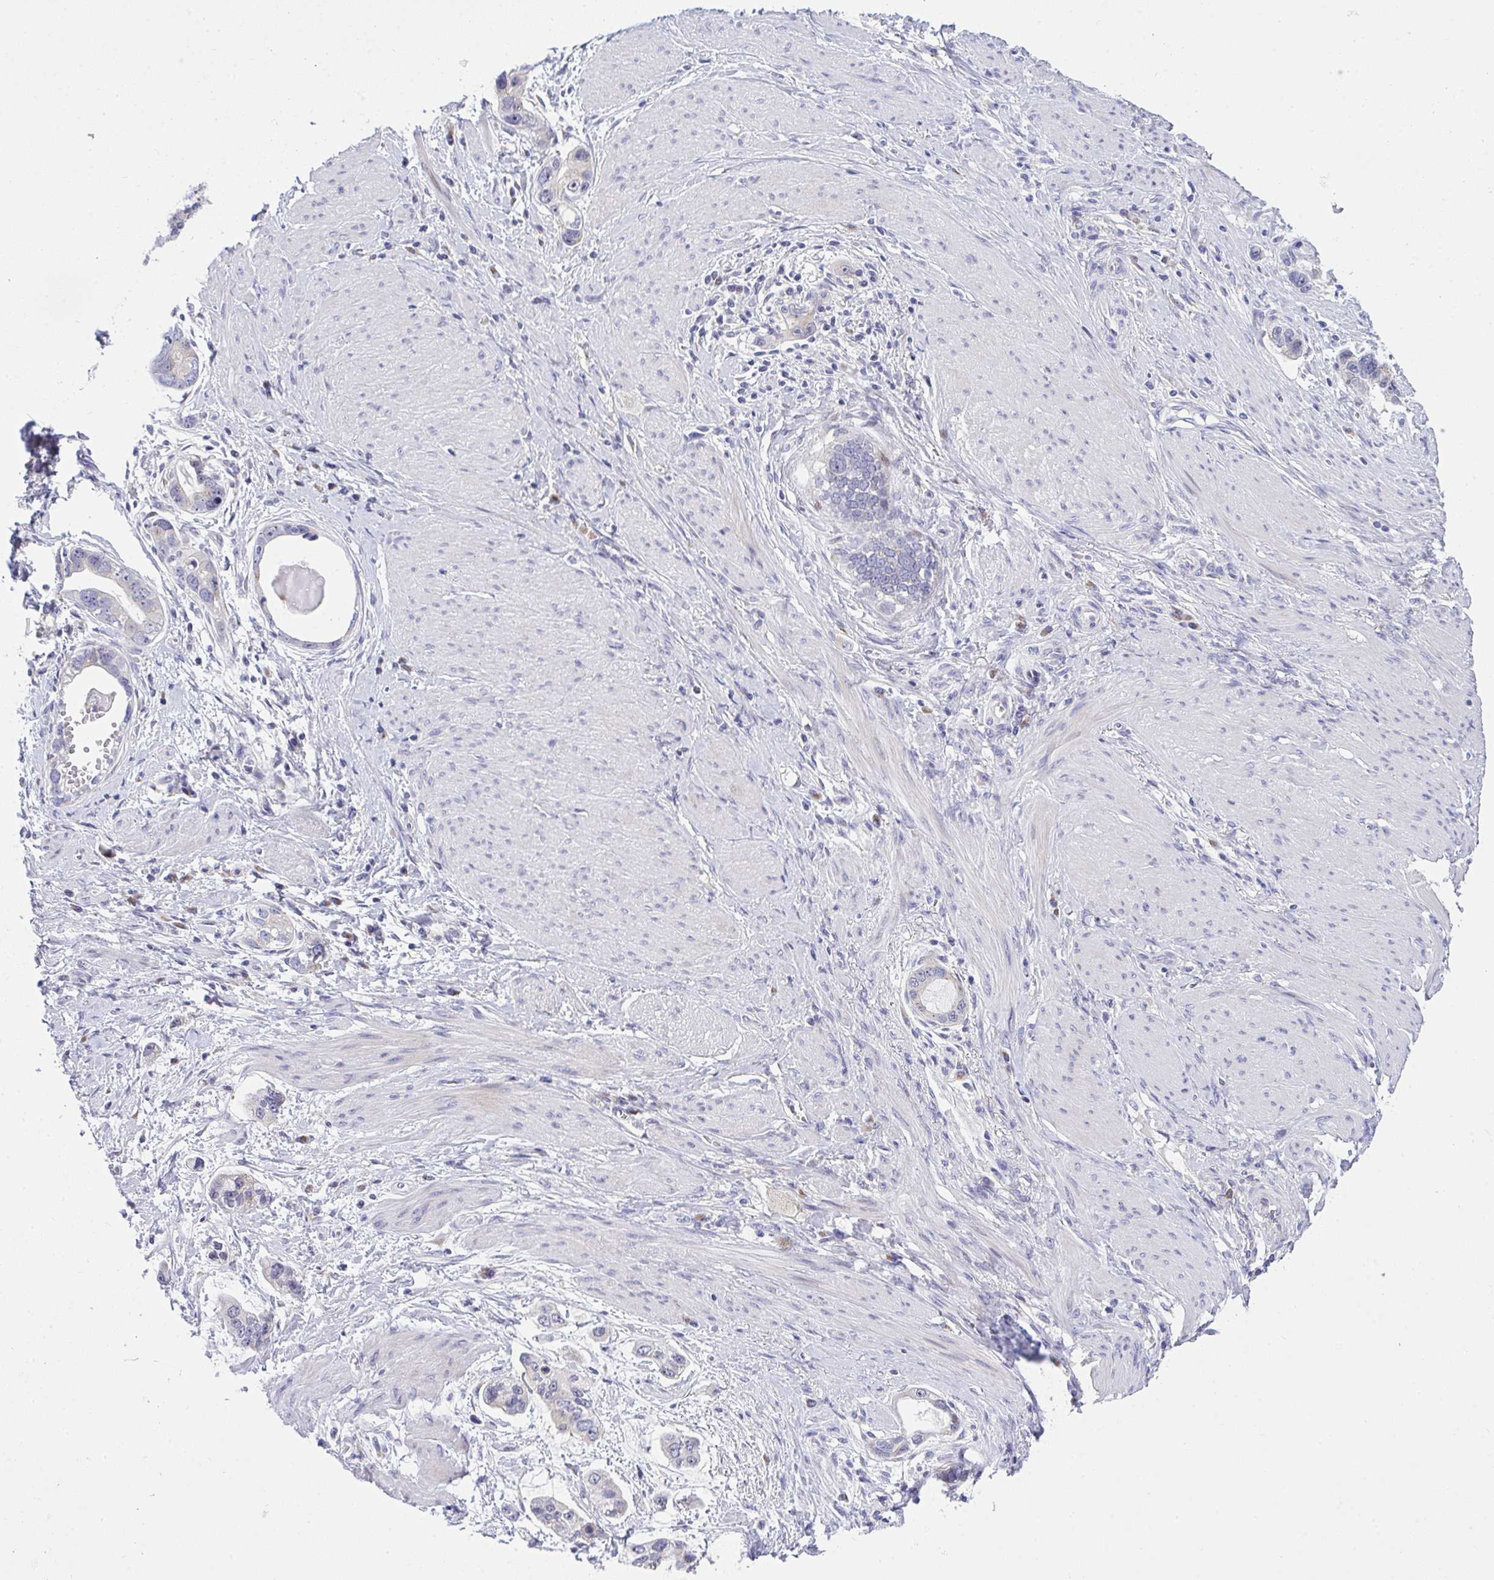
{"staining": {"intensity": "negative", "quantity": "none", "location": "none"}, "tissue": "stomach cancer", "cell_type": "Tumor cells", "image_type": "cancer", "snomed": [{"axis": "morphology", "description": "Adenocarcinoma, NOS"}, {"axis": "topography", "description": "Stomach, lower"}], "caption": "Stomach cancer was stained to show a protein in brown. There is no significant staining in tumor cells.", "gene": "ZNF554", "patient": {"sex": "female", "age": 93}}